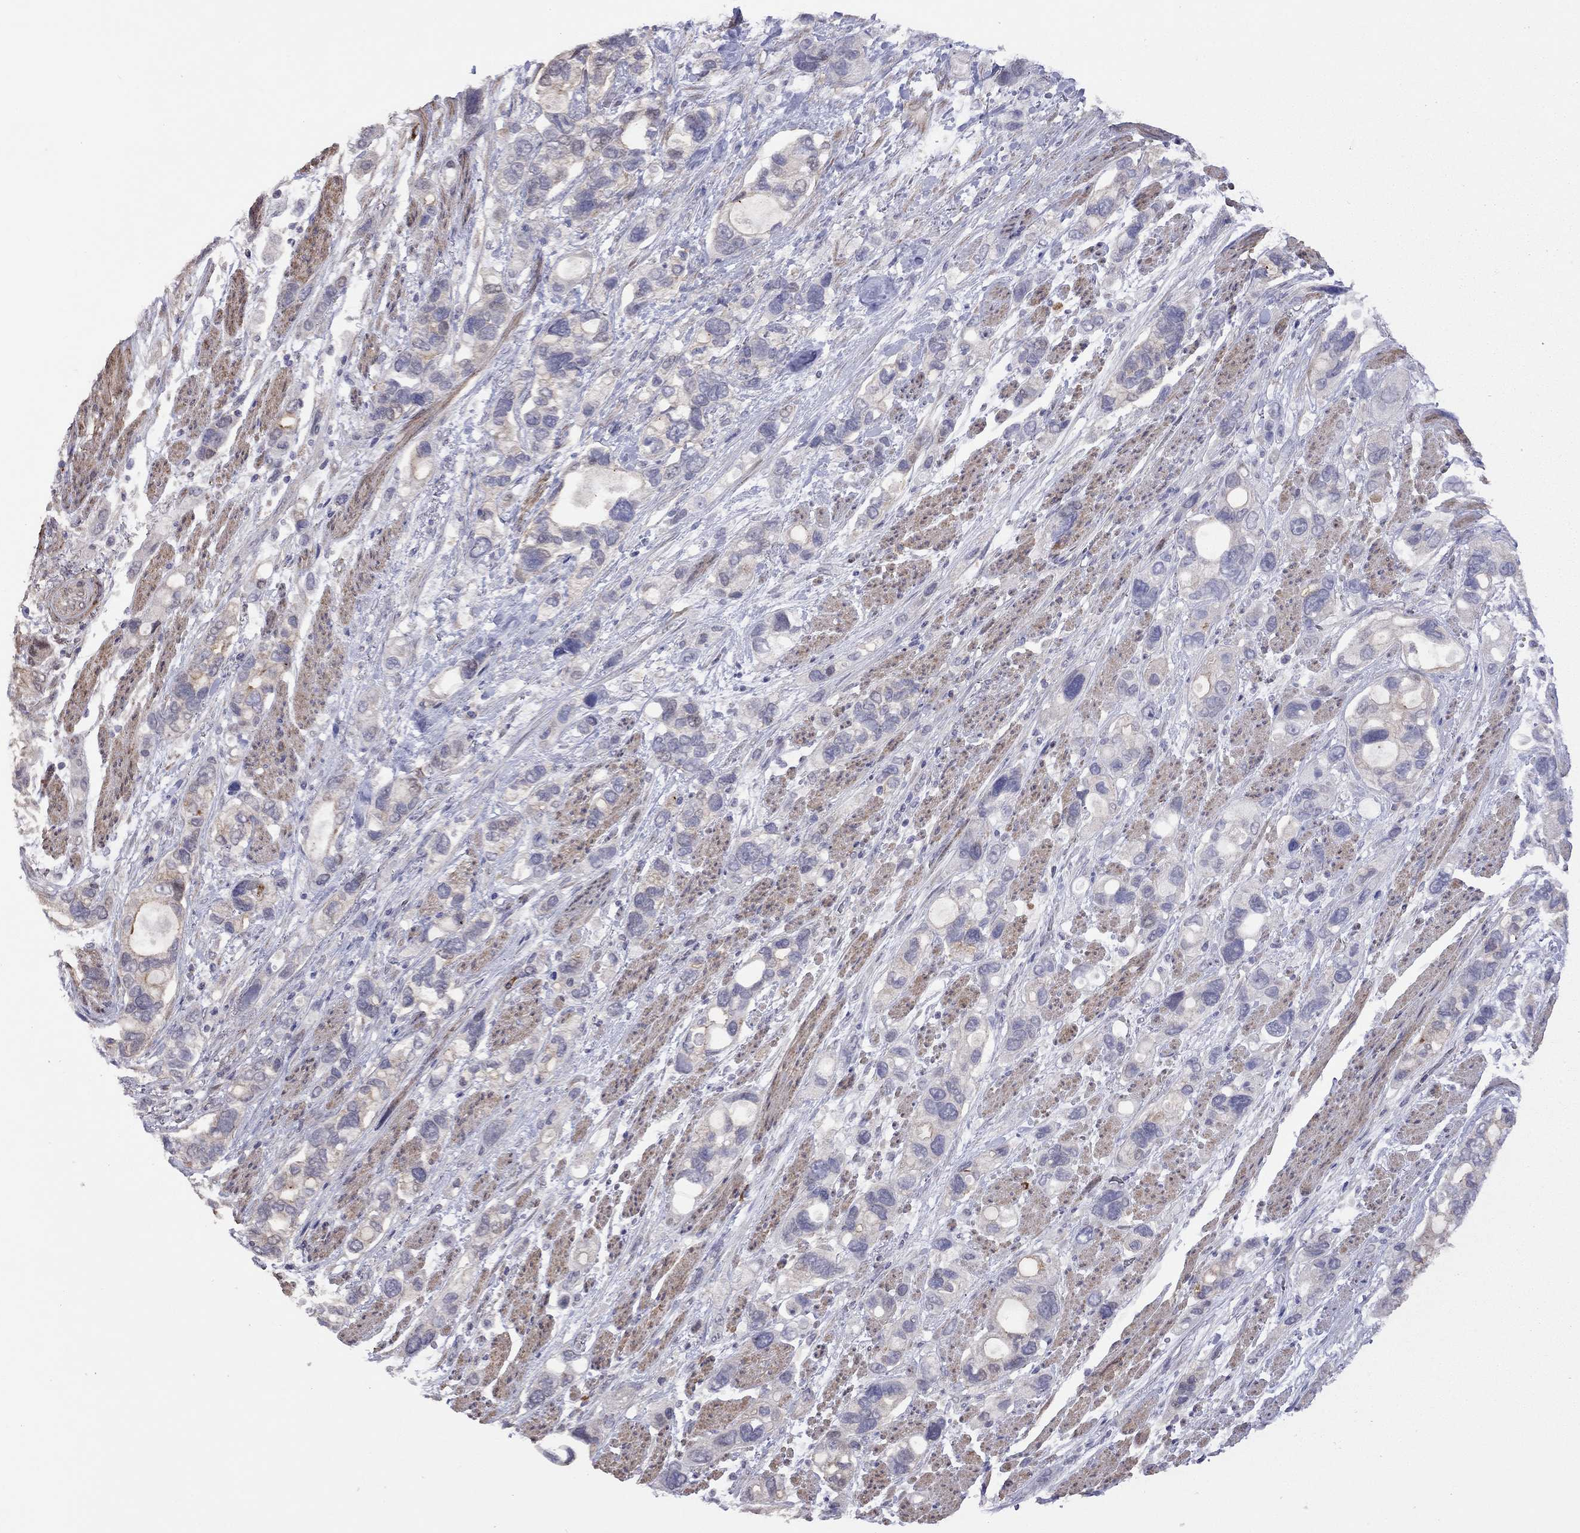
{"staining": {"intensity": "negative", "quantity": "none", "location": "none"}, "tissue": "stomach cancer", "cell_type": "Tumor cells", "image_type": "cancer", "snomed": [{"axis": "morphology", "description": "Adenocarcinoma, NOS"}, {"axis": "topography", "description": "Stomach, upper"}], "caption": "This is an immunohistochemistry photomicrograph of stomach adenocarcinoma. There is no positivity in tumor cells.", "gene": "SYTL2", "patient": {"sex": "female", "age": 81}}